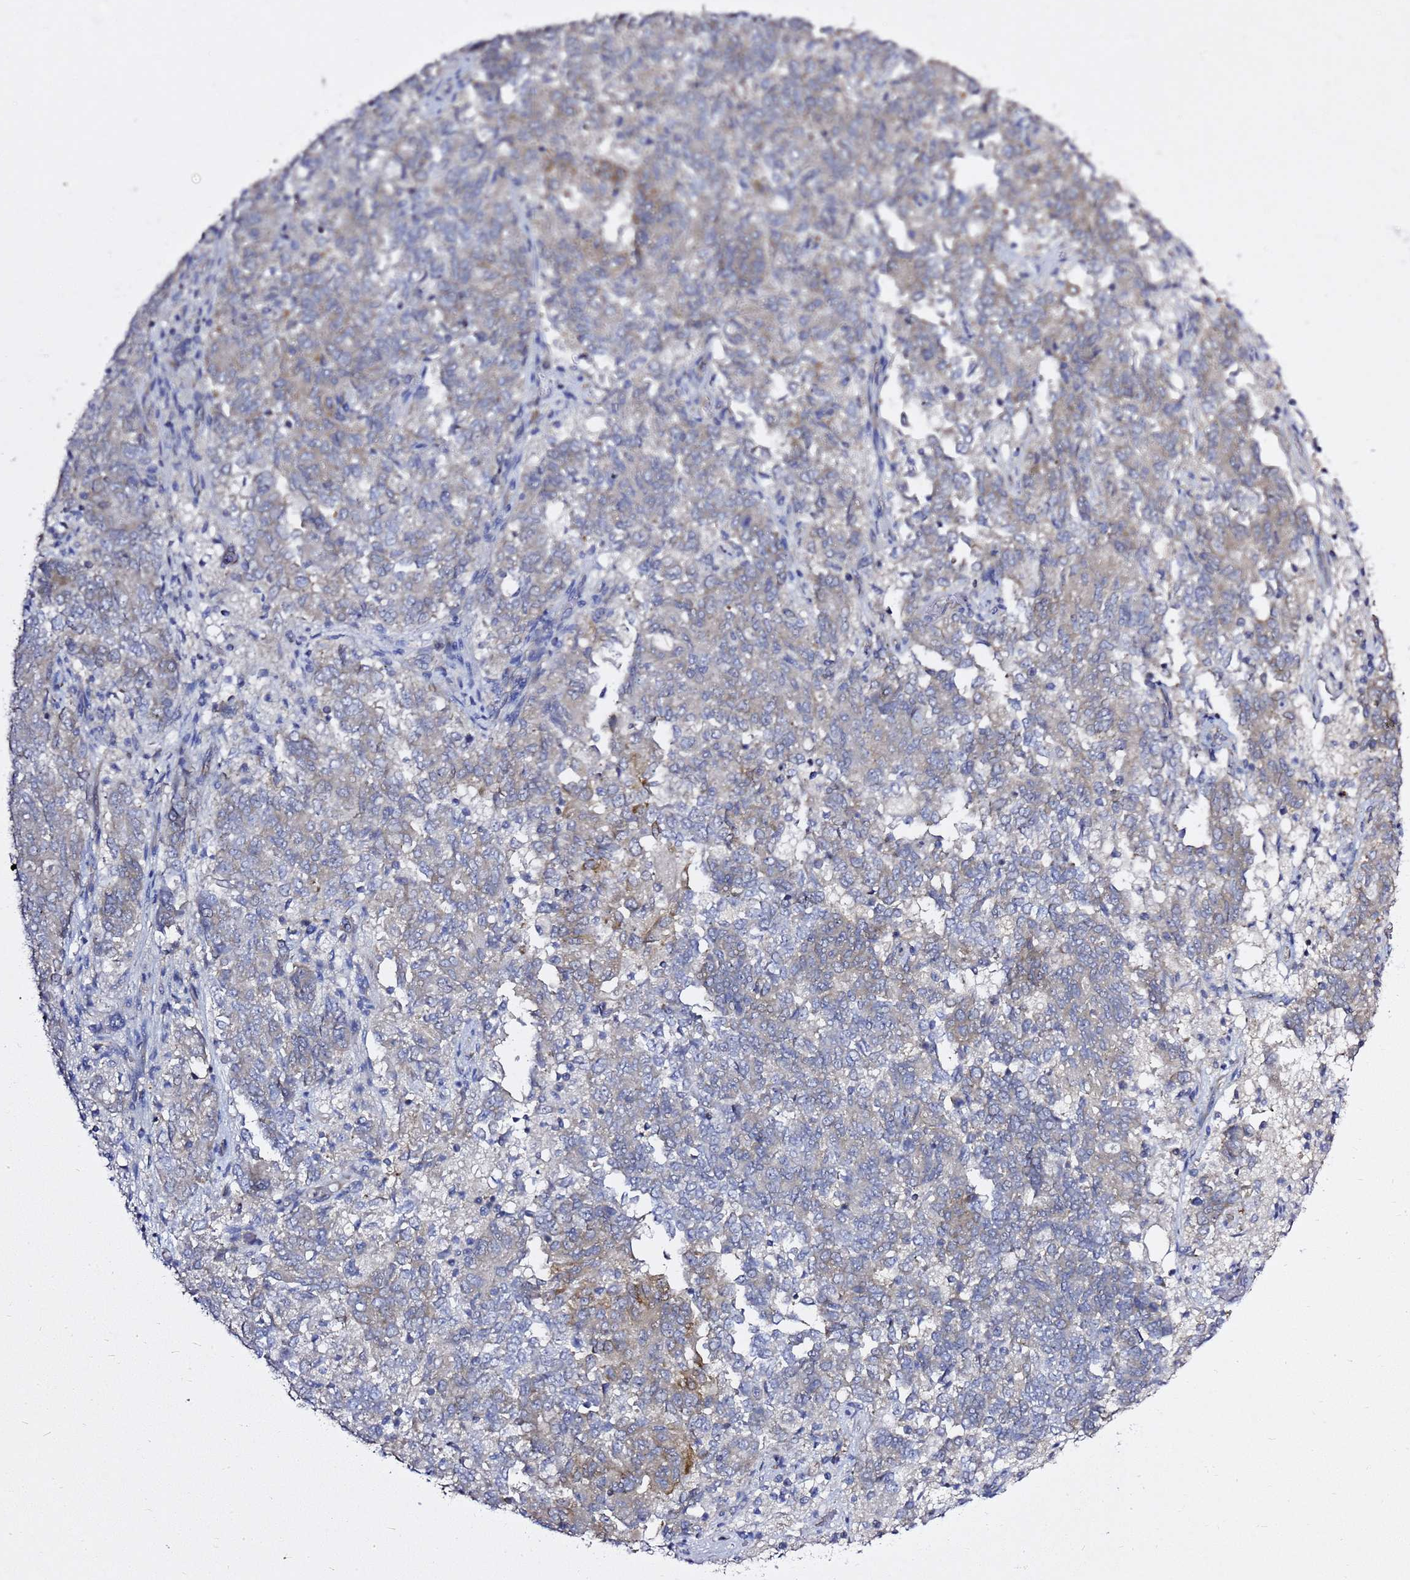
{"staining": {"intensity": "moderate", "quantity": "<25%", "location": "cytoplasmic/membranous"}, "tissue": "endometrial cancer", "cell_type": "Tumor cells", "image_type": "cancer", "snomed": [{"axis": "morphology", "description": "Adenocarcinoma, NOS"}, {"axis": "topography", "description": "Endometrium"}], "caption": "There is low levels of moderate cytoplasmic/membranous expression in tumor cells of endometrial cancer, as demonstrated by immunohistochemical staining (brown color).", "gene": "MON1B", "patient": {"sex": "female", "age": 80}}